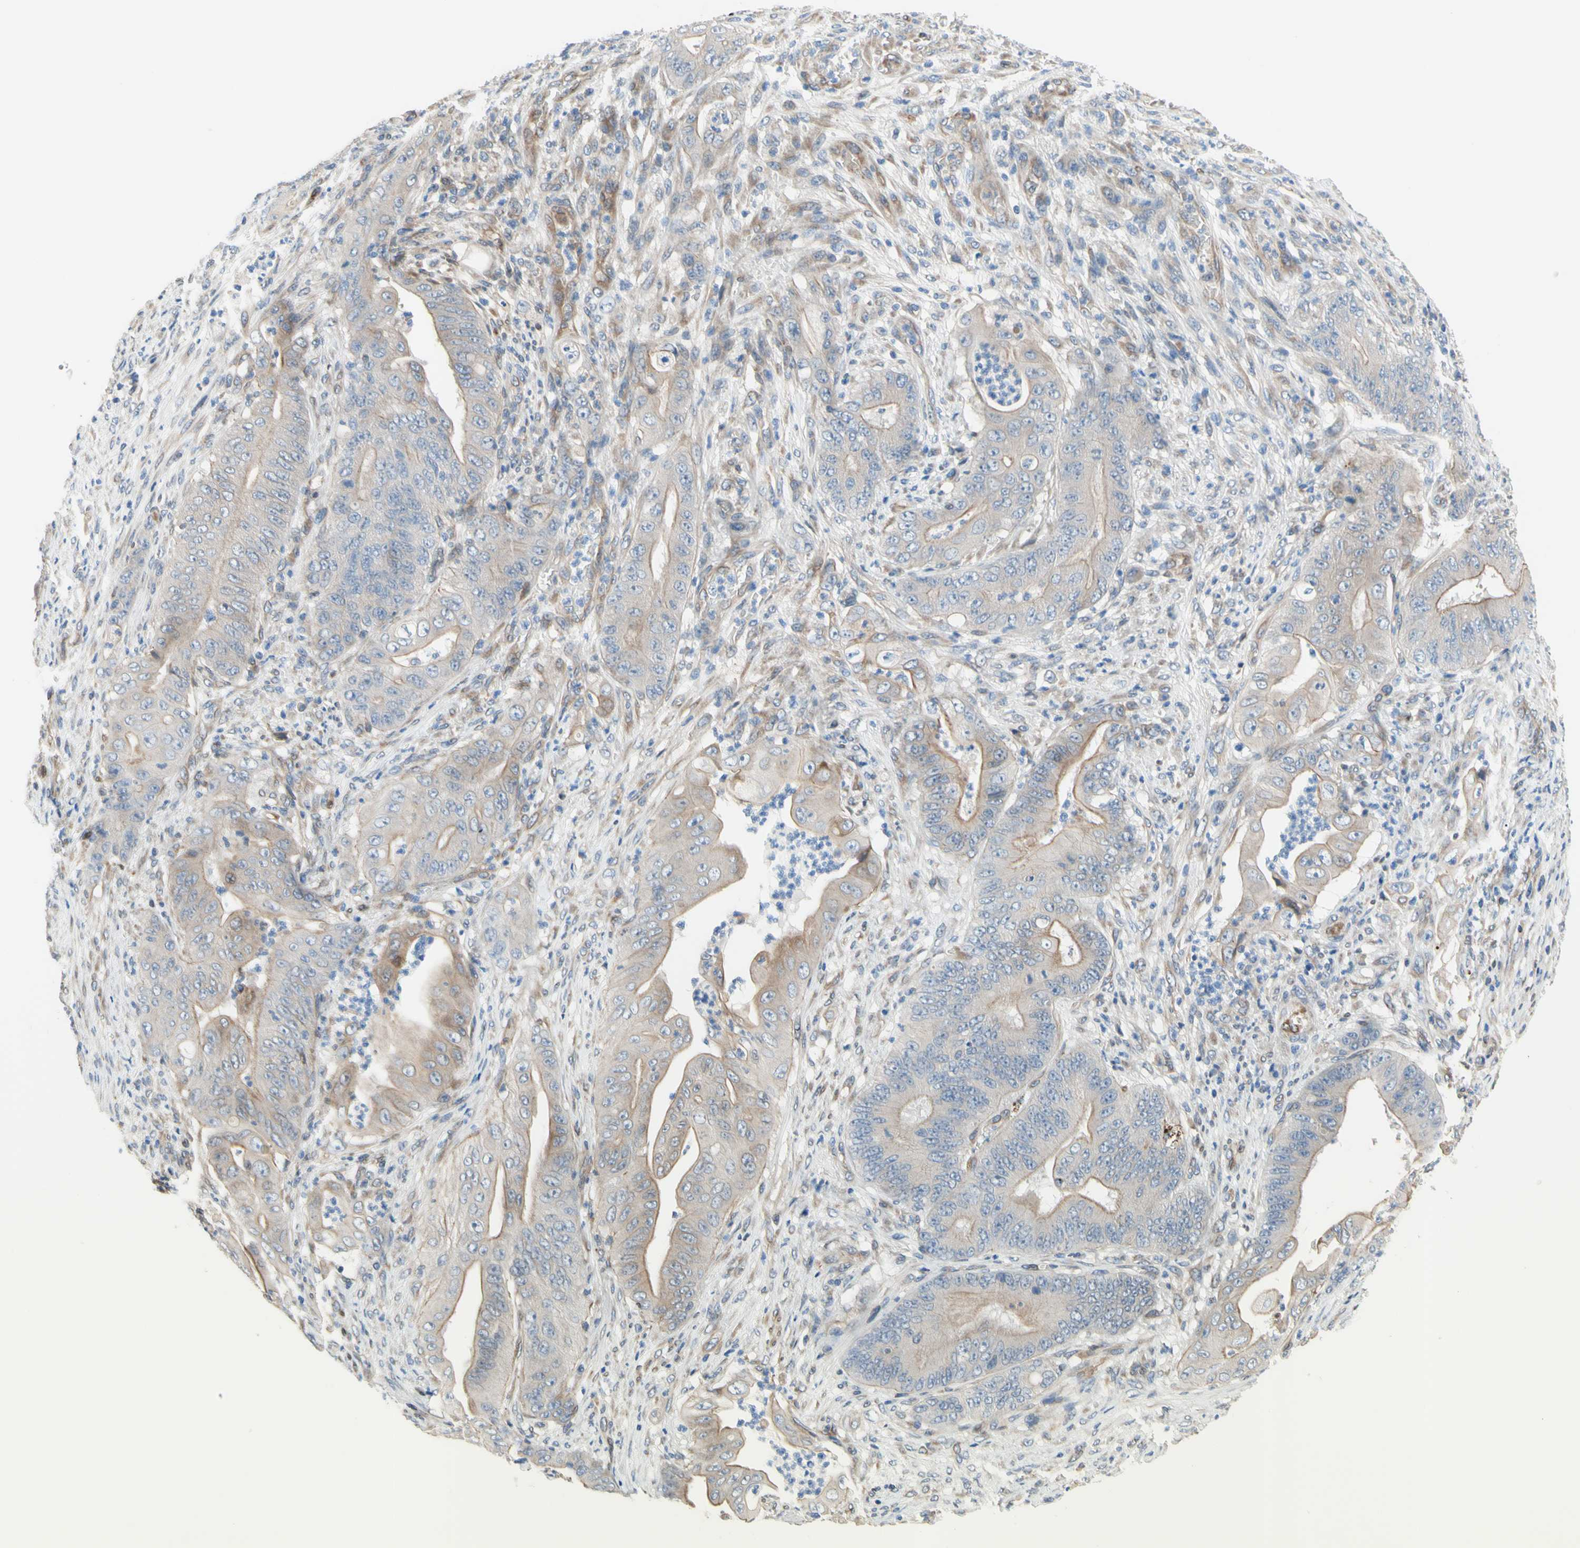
{"staining": {"intensity": "weak", "quantity": ">75%", "location": "cytoplasmic/membranous"}, "tissue": "stomach cancer", "cell_type": "Tumor cells", "image_type": "cancer", "snomed": [{"axis": "morphology", "description": "Adenocarcinoma, NOS"}, {"axis": "topography", "description": "Stomach"}], "caption": "The micrograph demonstrates staining of stomach cancer, revealing weak cytoplasmic/membranous protein staining (brown color) within tumor cells. The protein of interest is stained brown, and the nuclei are stained in blue (DAB IHC with brightfield microscopy, high magnification).", "gene": "TRAF2", "patient": {"sex": "female", "age": 73}}